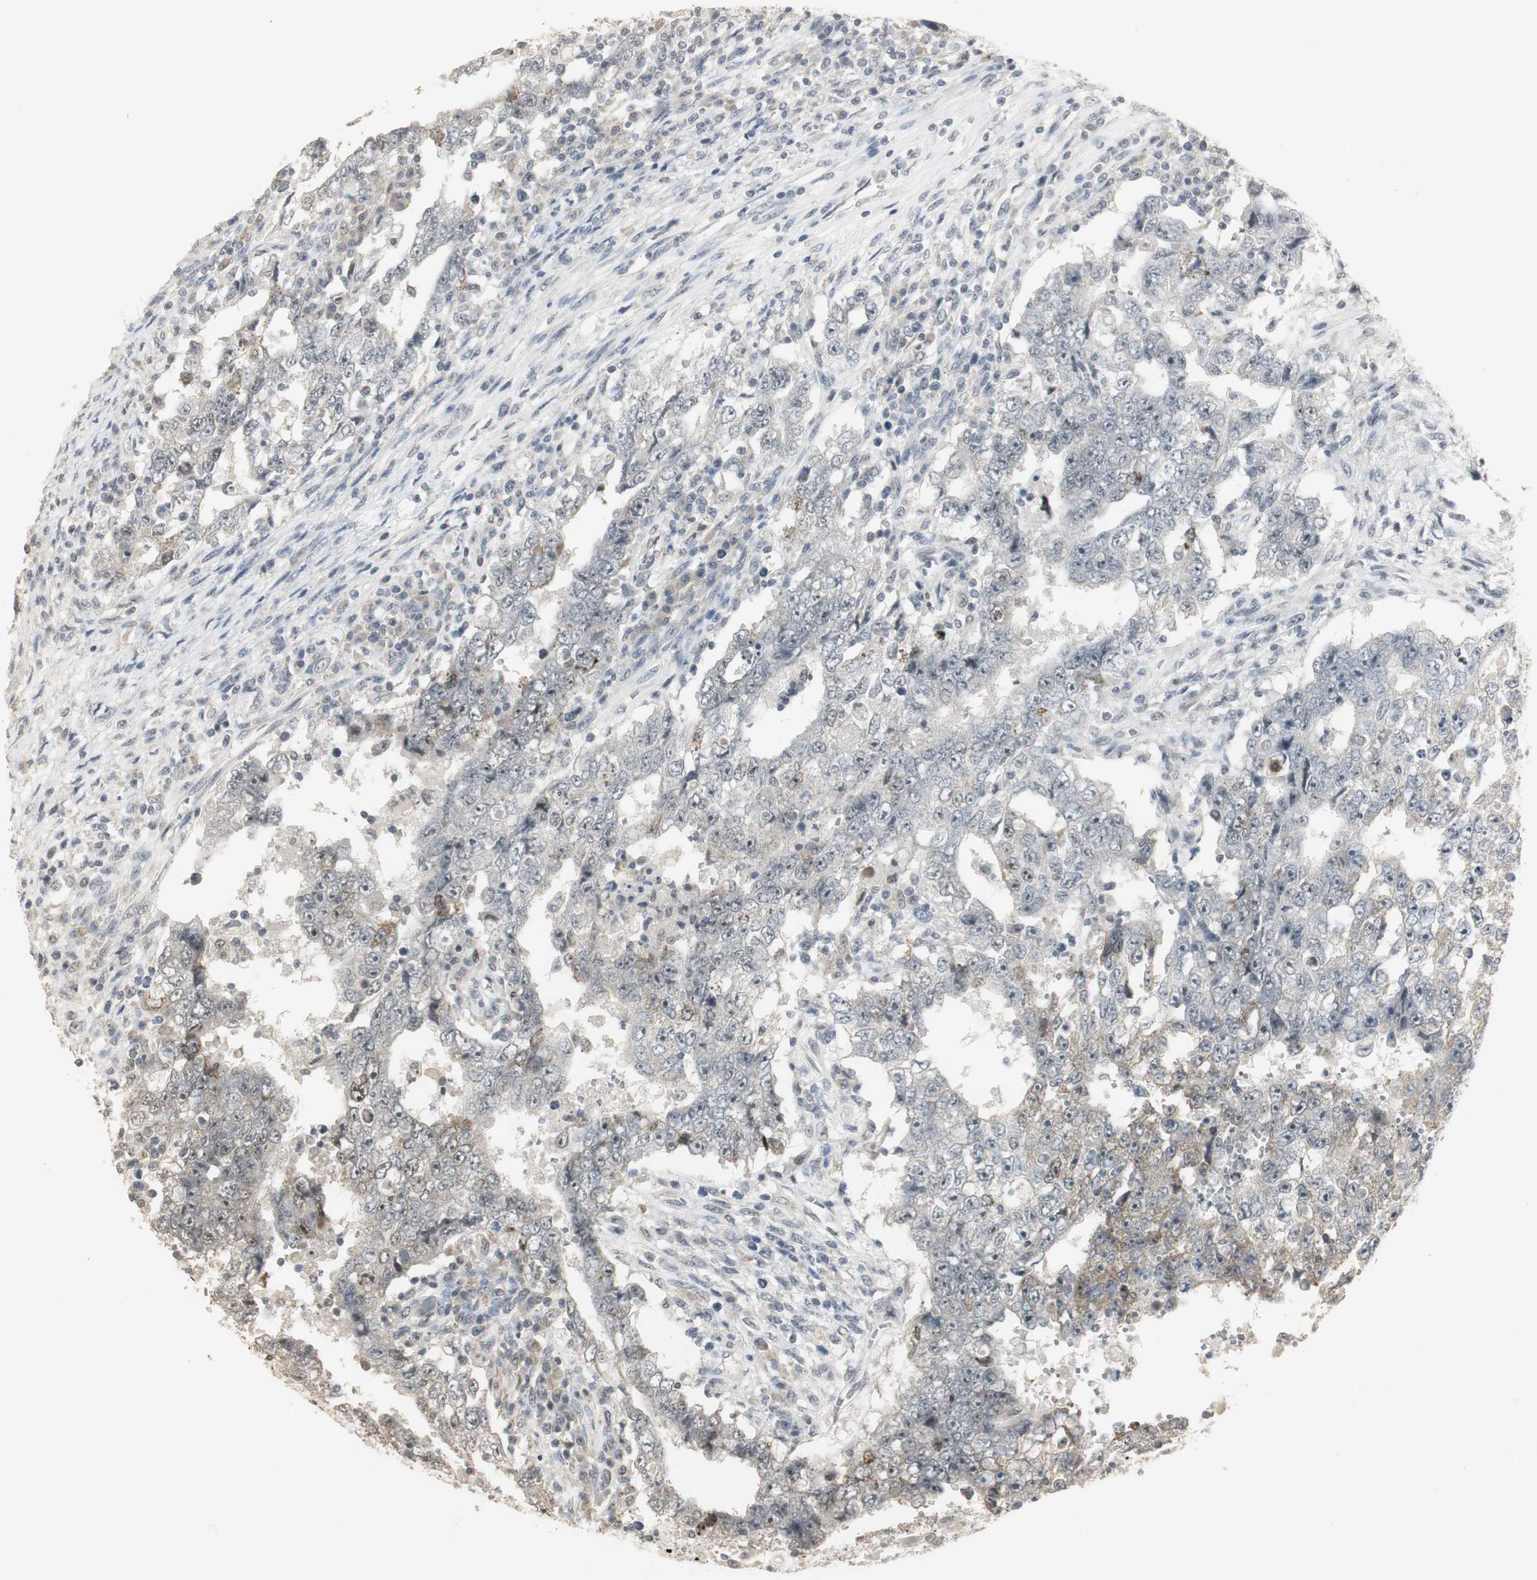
{"staining": {"intensity": "weak", "quantity": "<25%", "location": "cytoplasmic/membranous"}, "tissue": "testis cancer", "cell_type": "Tumor cells", "image_type": "cancer", "snomed": [{"axis": "morphology", "description": "Carcinoma, Embryonal, NOS"}, {"axis": "topography", "description": "Testis"}], "caption": "A high-resolution image shows immunohistochemistry (IHC) staining of testis cancer (embryonal carcinoma), which displays no significant positivity in tumor cells. Nuclei are stained in blue.", "gene": "ELOA", "patient": {"sex": "male", "age": 26}}